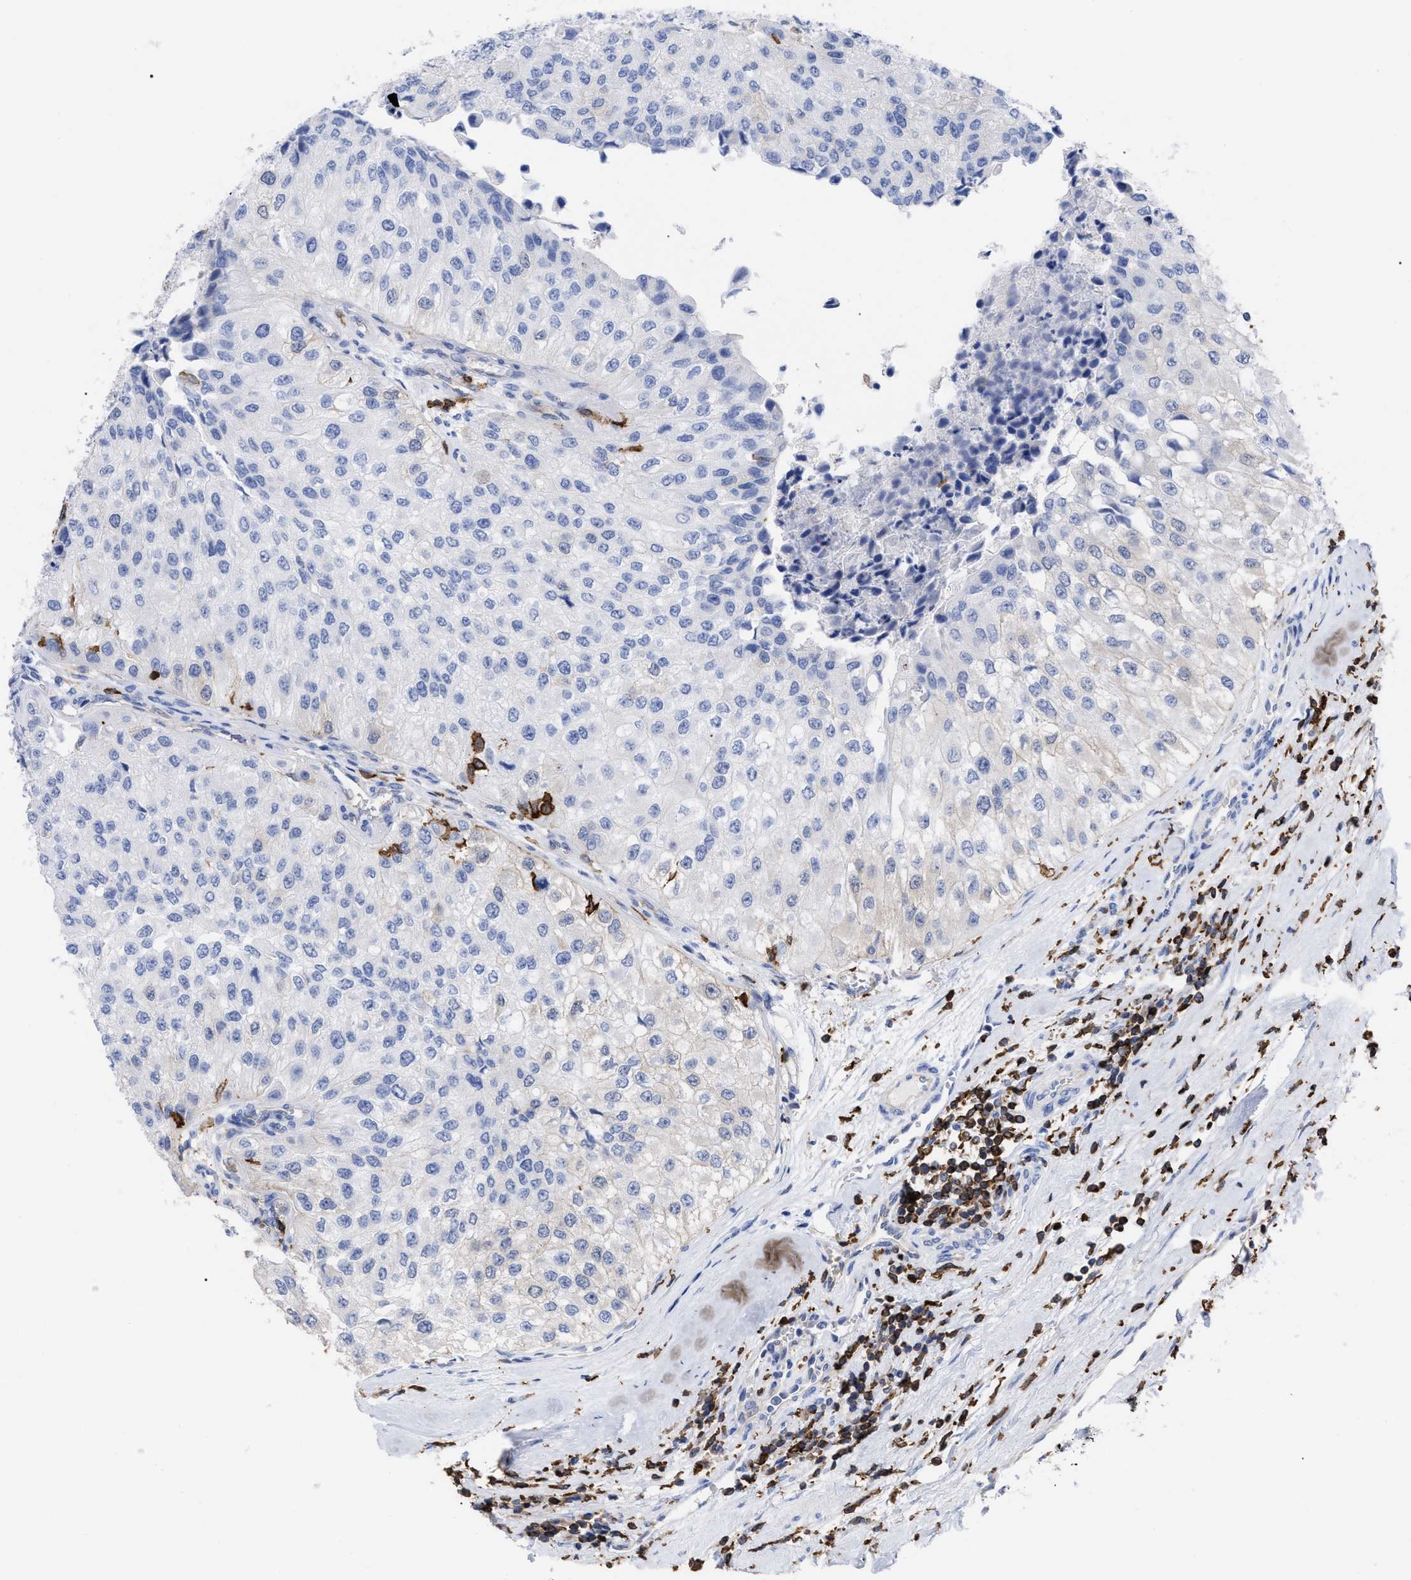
{"staining": {"intensity": "negative", "quantity": "none", "location": "none"}, "tissue": "urothelial cancer", "cell_type": "Tumor cells", "image_type": "cancer", "snomed": [{"axis": "morphology", "description": "Urothelial carcinoma, High grade"}, {"axis": "topography", "description": "Kidney"}, {"axis": "topography", "description": "Urinary bladder"}], "caption": "Urothelial carcinoma (high-grade) was stained to show a protein in brown. There is no significant positivity in tumor cells.", "gene": "HCLS1", "patient": {"sex": "male", "age": 77}}